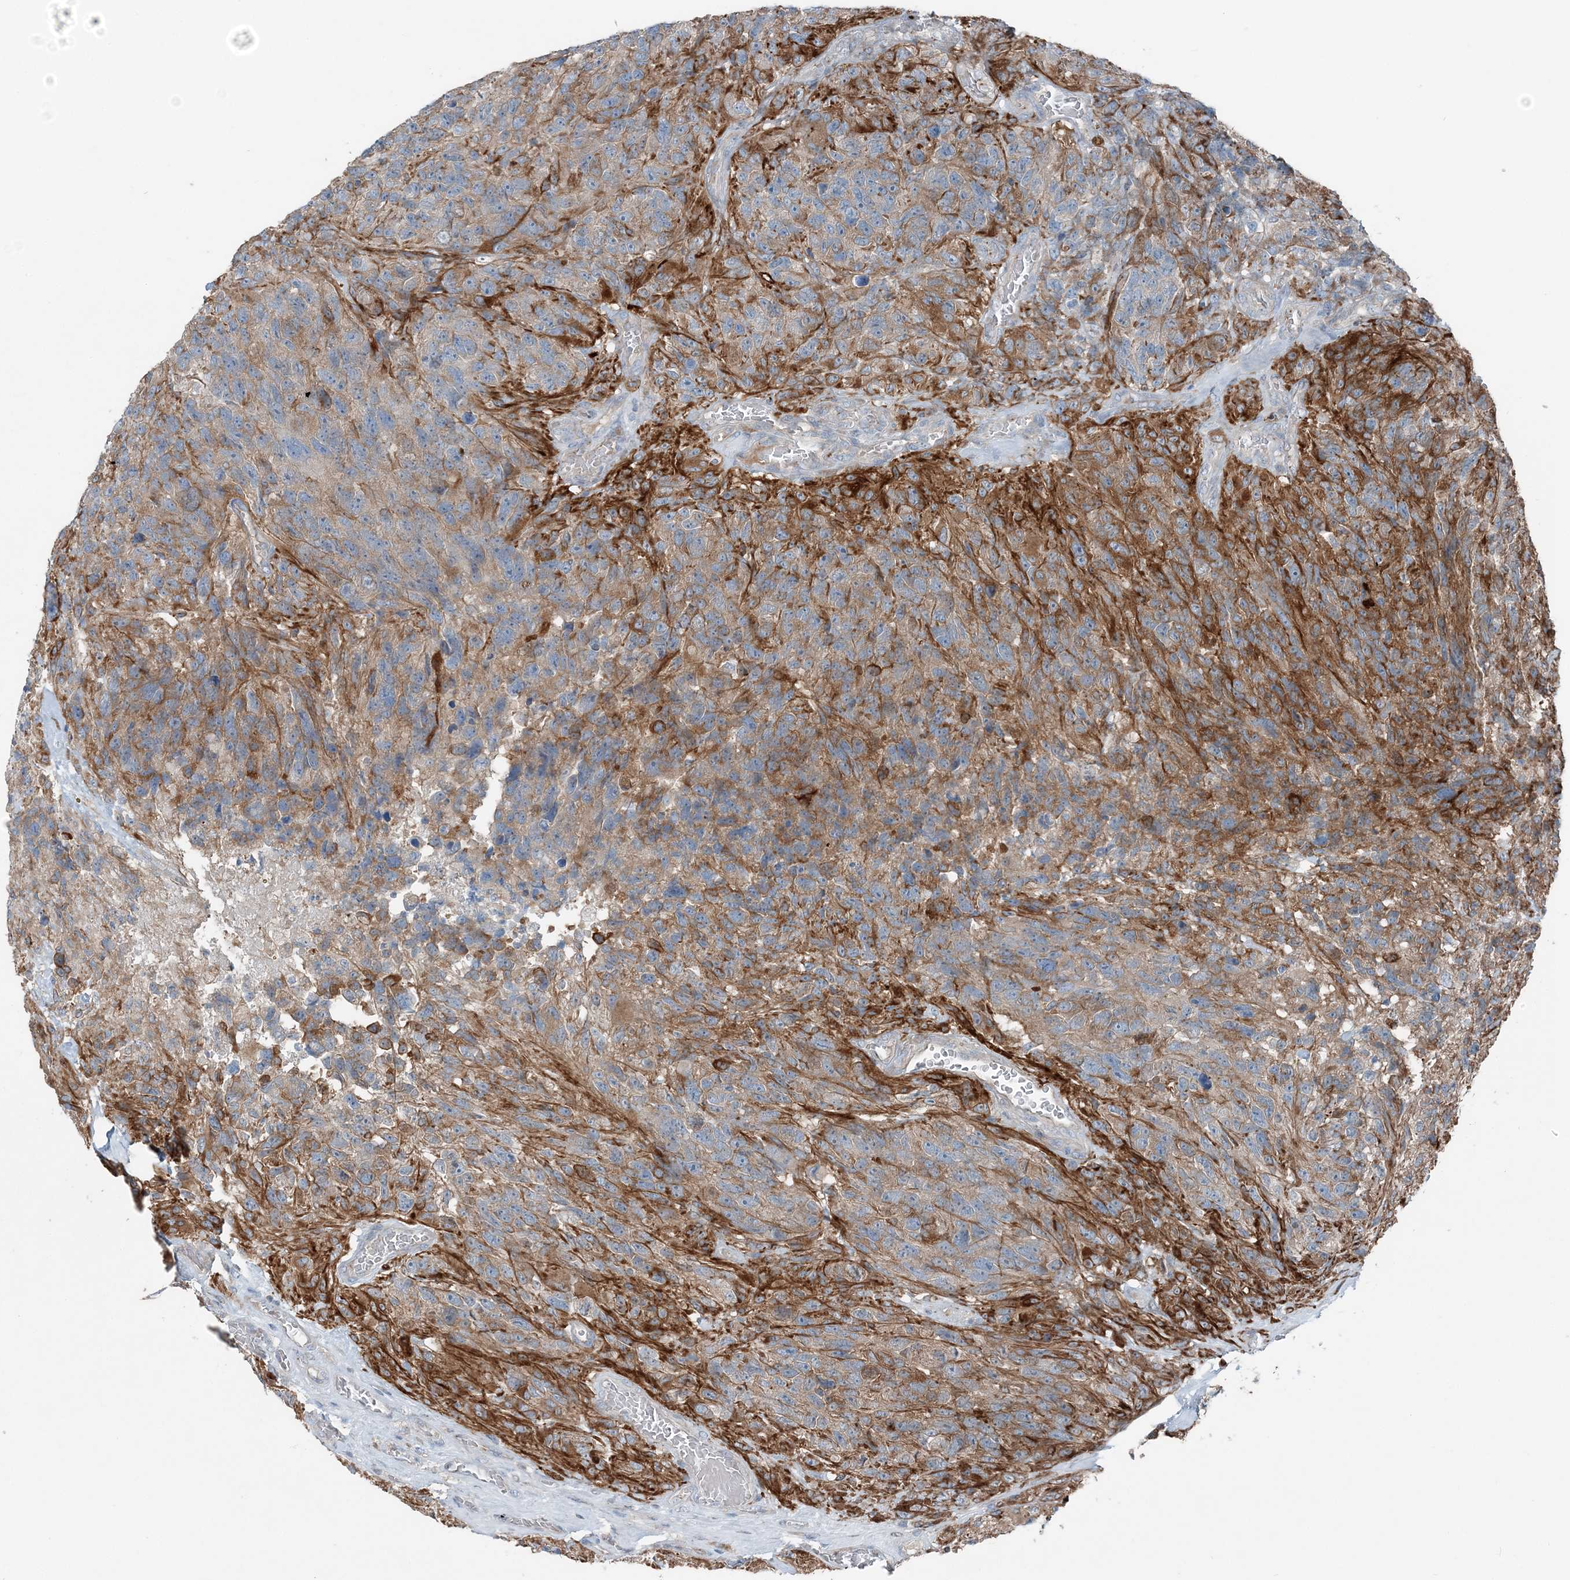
{"staining": {"intensity": "moderate", "quantity": ">75%", "location": "cytoplasmic/membranous"}, "tissue": "glioma", "cell_type": "Tumor cells", "image_type": "cancer", "snomed": [{"axis": "morphology", "description": "Glioma, malignant, High grade"}, {"axis": "topography", "description": "Brain"}], "caption": "Human glioma stained with a brown dye displays moderate cytoplasmic/membranous positive staining in about >75% of tumor cells.", "gene": "KY", "patient": {"sex": "male", "age": 69}}